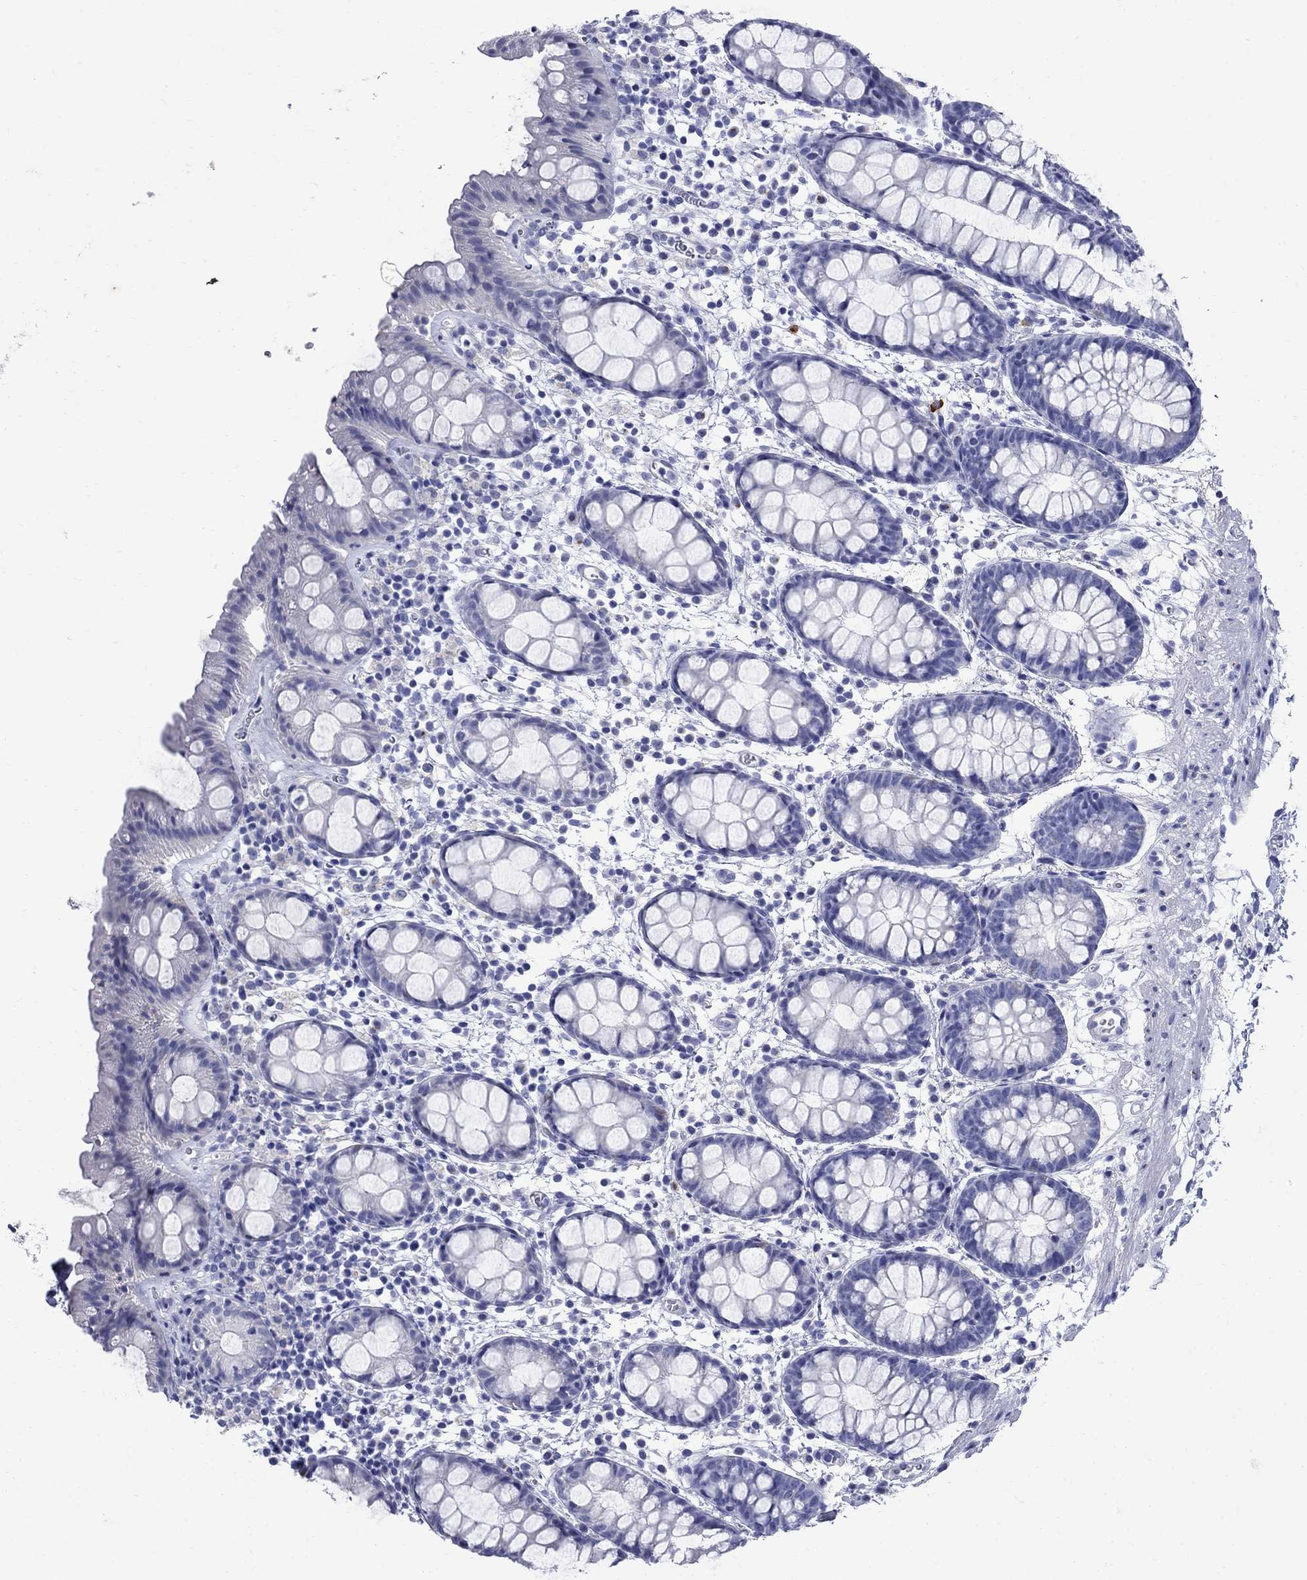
{"staining": {"intensity": "negative", "quantity": "none", "location": "none"}, "tissue": "rectum", "cell_type": "Glandular cells", "image_type": "normal", "snomed": [{"axis": "morphology", "description": "Normal tissue, NOS"}, {"axis": "topography", "description": "Rectum"}], "caption": "Immunohistochemical staining of unremarkable rectum displays no significant staining in glandular cells. Brightfield microscopy of IHC stained with DAB (3,3'-diaminobenzidine) (brown) and hematoxylin (blue), captured at high magnification.", "gene": "CD1A", "patient": {"sex": "male", "age": 57}}